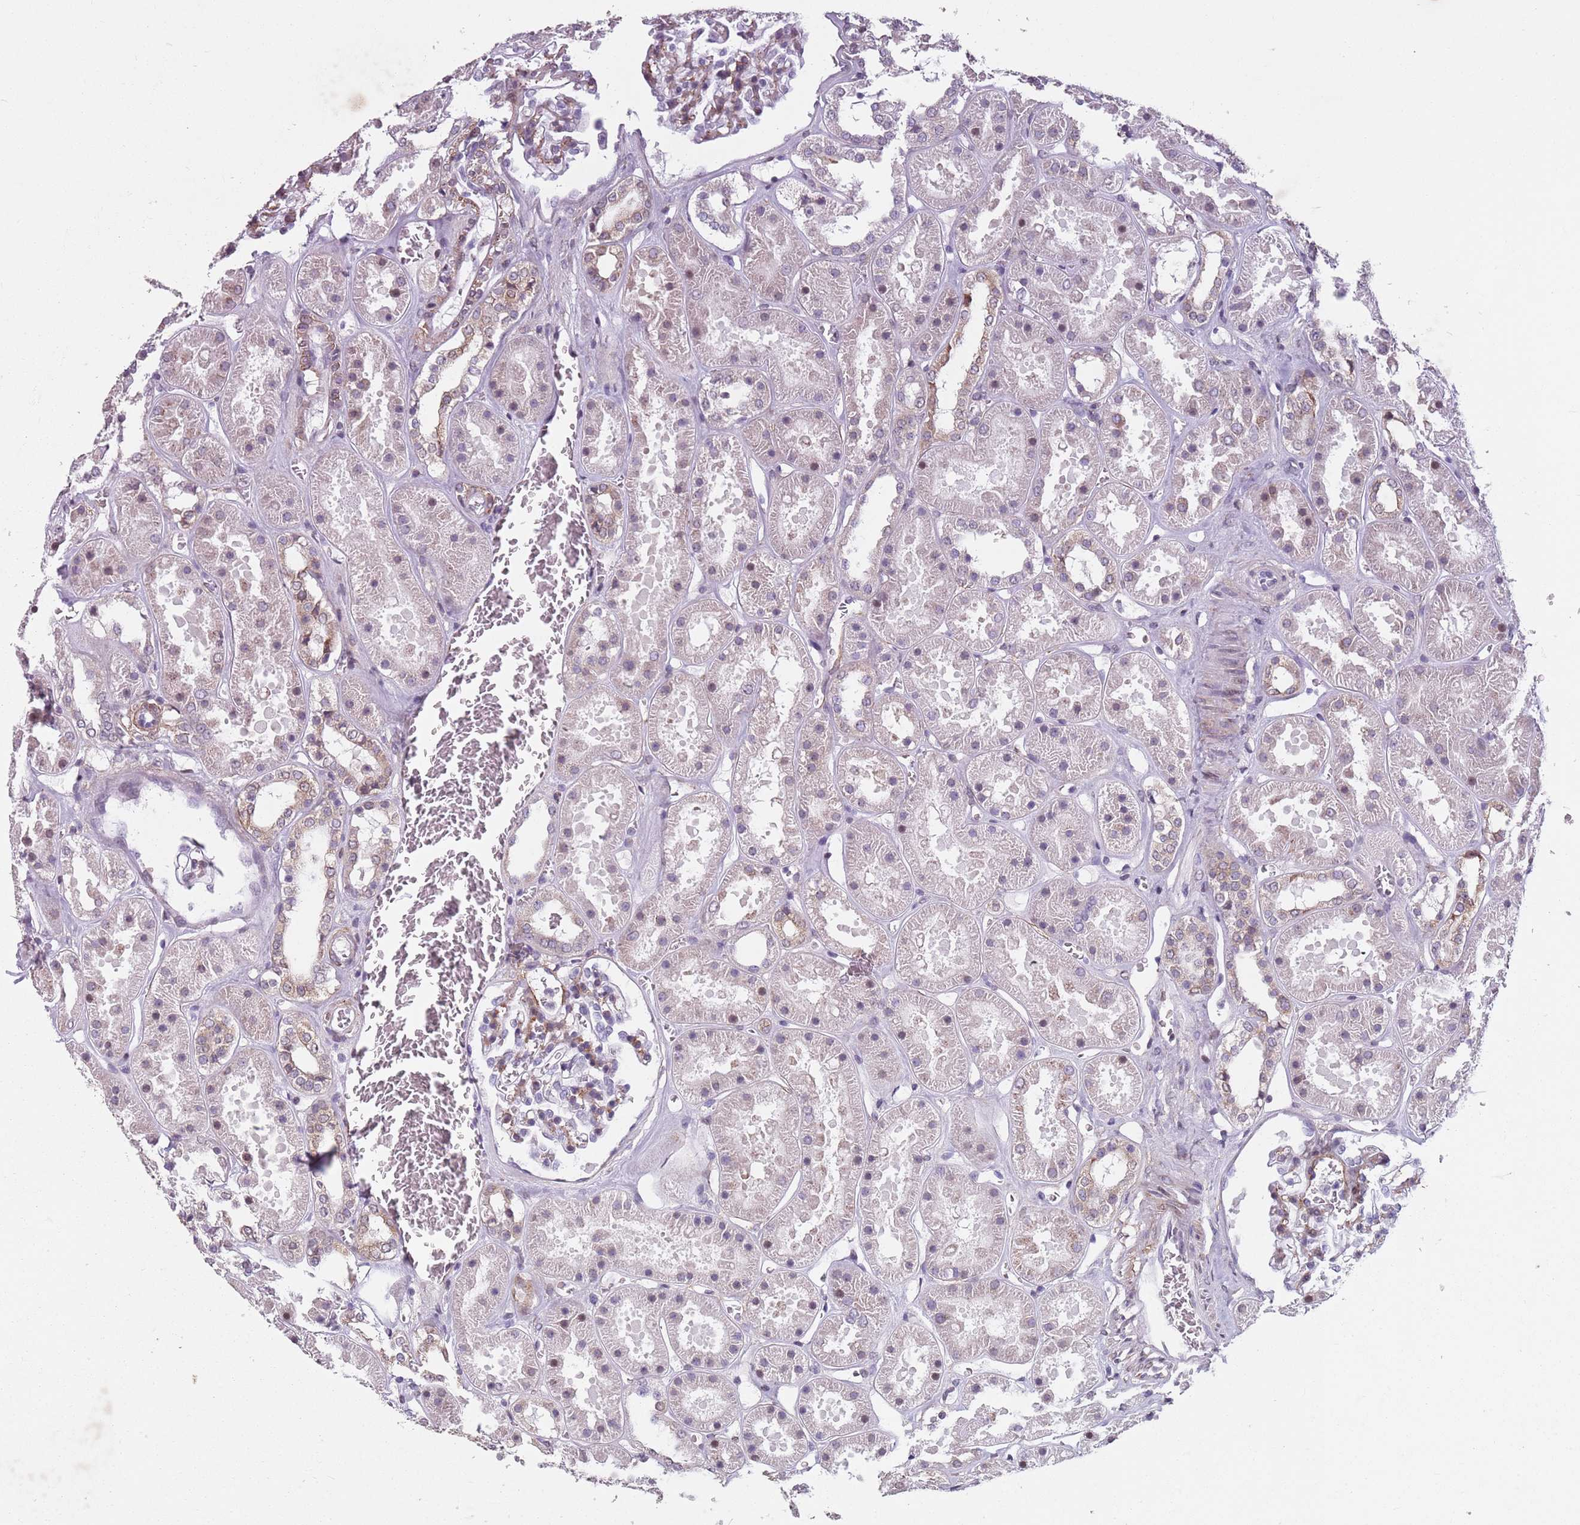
{"staining": {"intensity": "weak", "quantity": "<25%", "location": "cytoplasmic/membranous"}, "tissue": "kidney", "cell_type": "Cells in glomeruli", "image_type": "normal", "snomed": [{"axis": "morphology", "description": "Normal tissue, NOS"}, {"axis": "topography", "description": "Kidney"}], "caption": "Cells in glomeruli are negative for protein expression in unremarkable human kidney. Brightfield microscopy of immunohistochemistry (IHC) stained with DAB (3,3'-diaminobenzidine) (brown) and hematoxylin (blue), captured at high magnification.", "gene": "TMC4", "patient": {"sex": "female", "age": 41}}